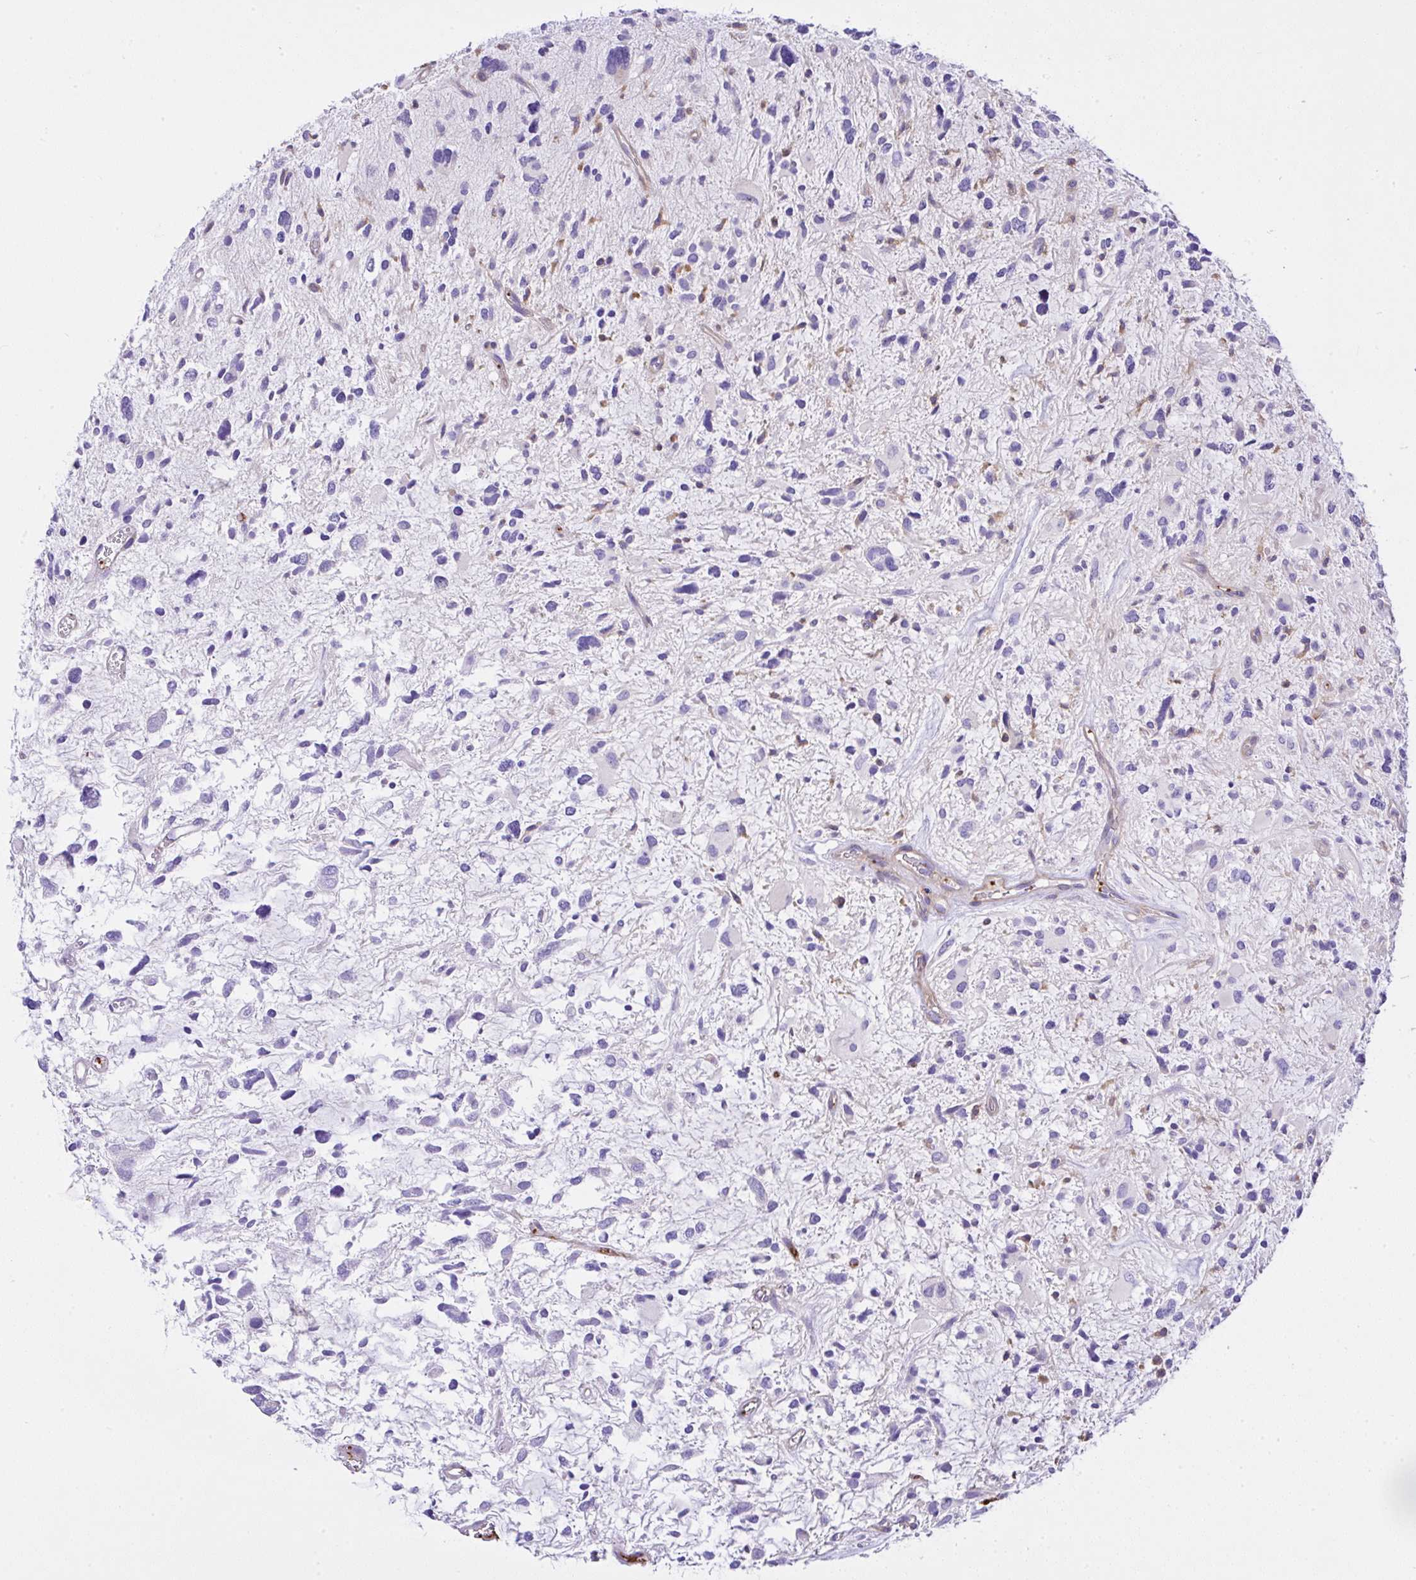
{"staining": {"intensity": "negative", "quantity": "none", "location": "none"}, "tissue": "glioma", "cell_type": "Tumor cells", "image_type": "cancer", "snomed": [{"axis": "morphology", "description": "Glioma, malignant, High grade"}, {"axis": "topography", "description": "Brain"}], "caption": "The immunohistochemistry histopathology image has no significant staining in tumor cells of malignant glioma (high-grade) tissue.", "gene": "CCDC142", "patient": {"sex": "female", "age": 11}}